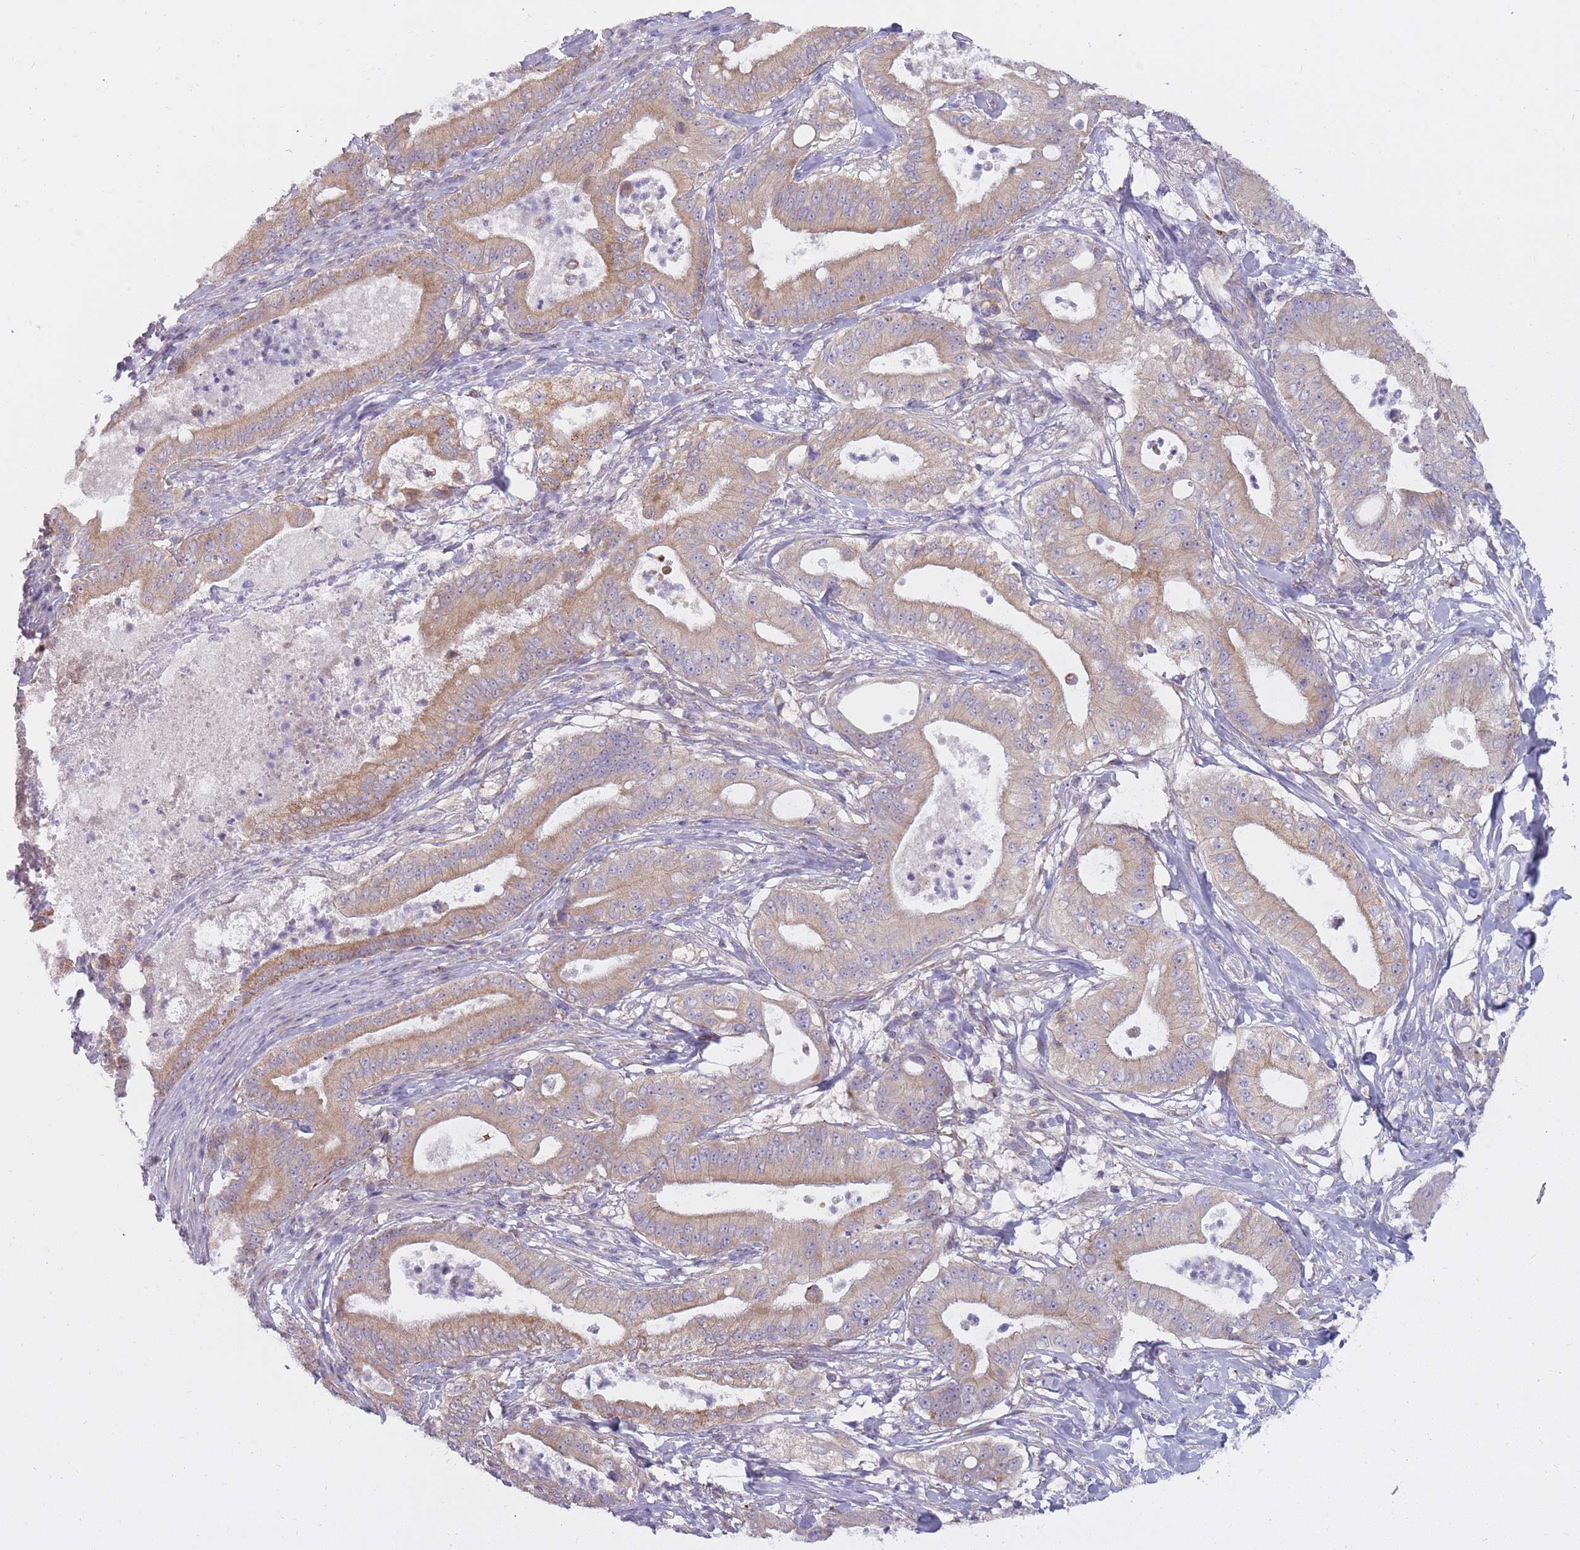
{"staining": {"intensity": "moderate", "quantity": ">75%", "location": "cytoplasmic/membranous"}, "tissue": "pancreatic cancer", "cell_type": "Tumor cells", "image_type": "cancer", "snomed": [{"axis": "morphology", "description": "Adenocarcinoma, NOS"}, {"axis": "topography", "description": "Pancreas"}], "caption": "Protein staining of pancreatic cancer tissue displays moderate cytoplasmic/membranous positivity in approximately >75% of tumor cells.", "gene": "ALKBH4", "patient": {"sex": "male", "age": 71}}